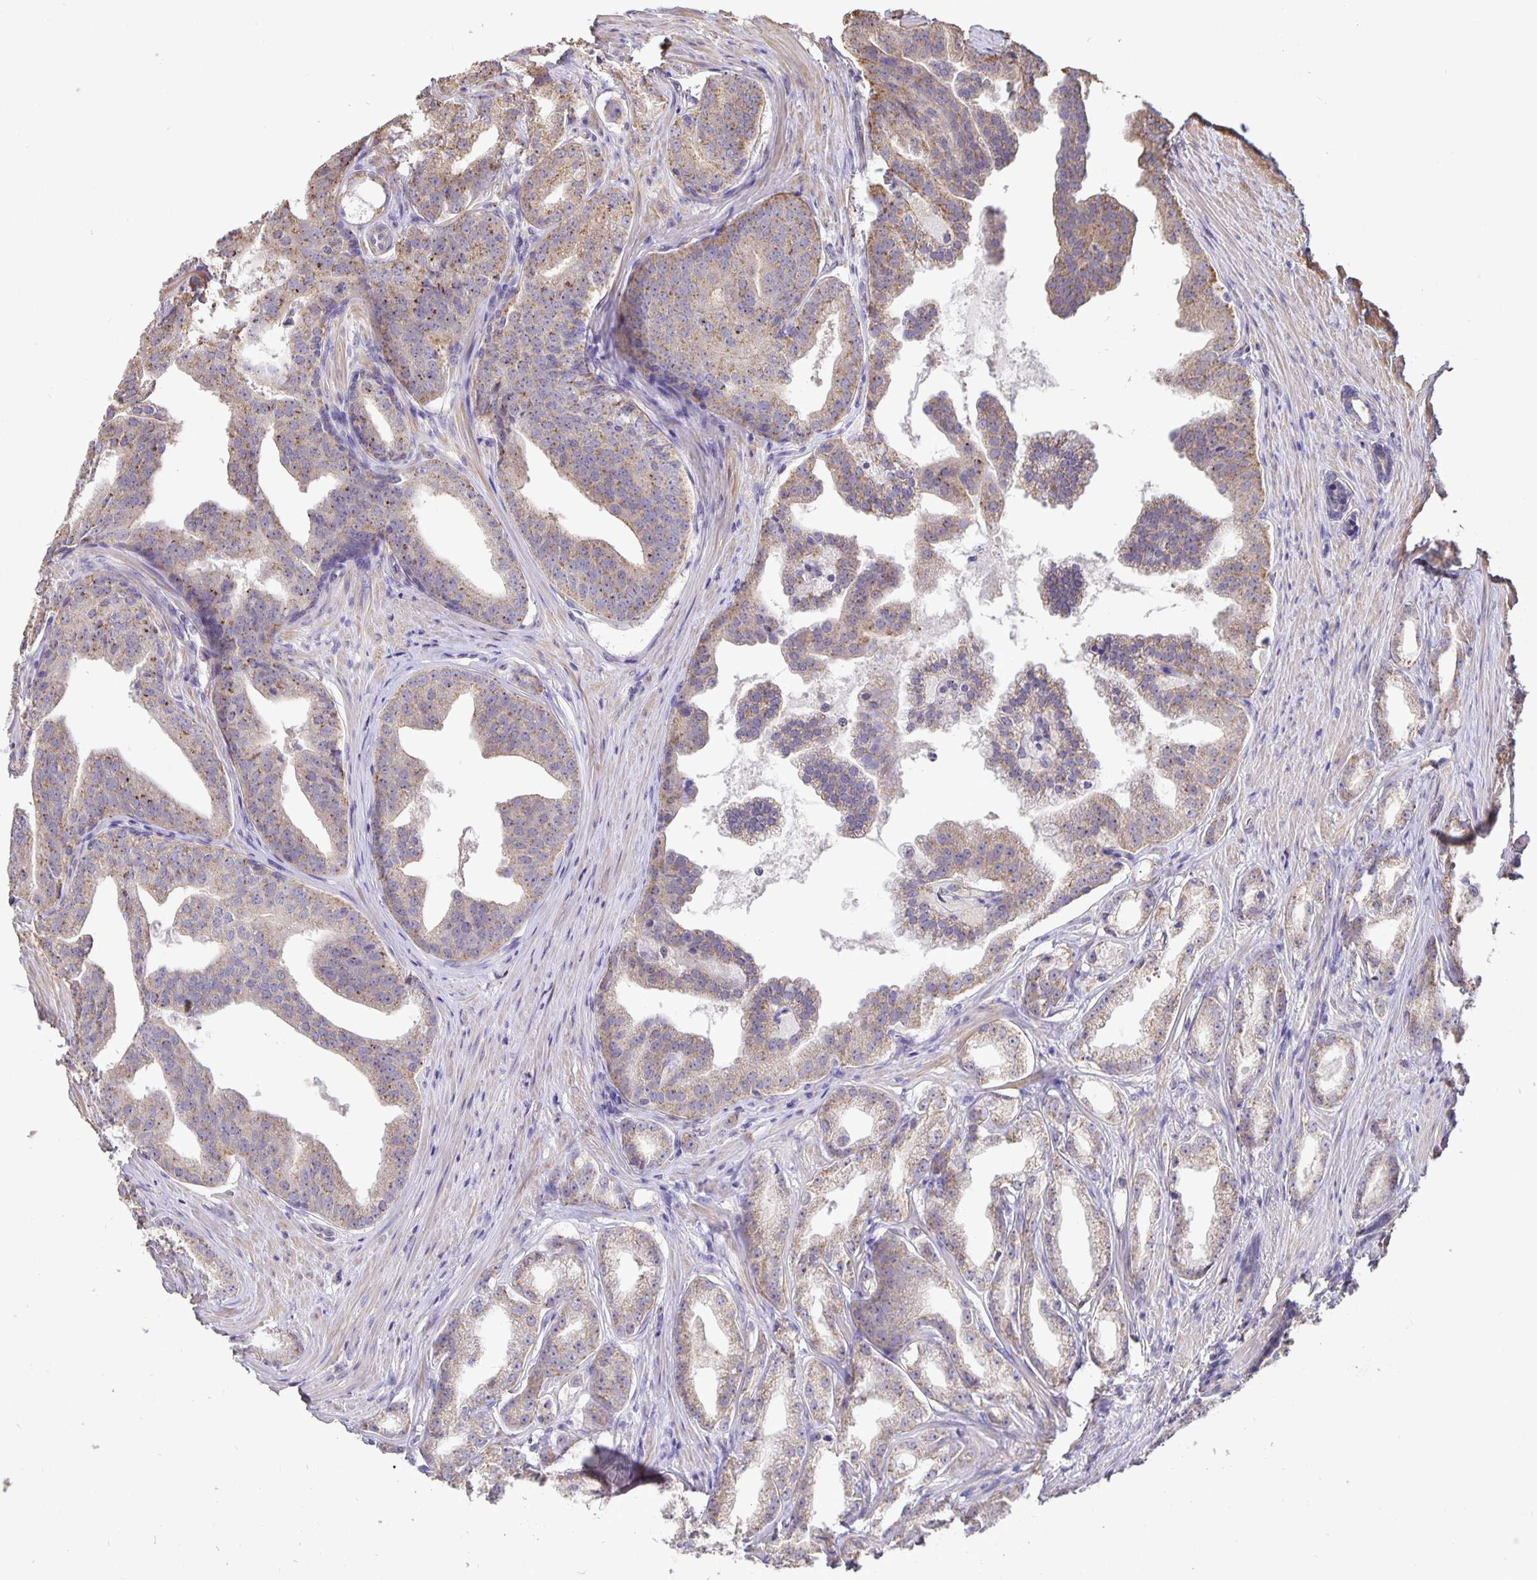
{"staining": {"intensity": "weak", "quantity": ">75%", "location": "cytoplasmic/membranous"}, "tissue": "prostate cancer", "cell_type": "Tumor cells", "image_type": "cancer", "snomed": [{"axis": "morphology", "description": "Adenocarcinoma, Low grade"}, {"axis": "topography", "description": "Prostate"}], "caption": "A high-resolution image shows IHC staining of prostate cancer, which shows weak cytoplasmic/membranous expression in about >75% of tumor cells.", "gene": "TMEM71", "patient": {"sex": "male", "age": 65}}